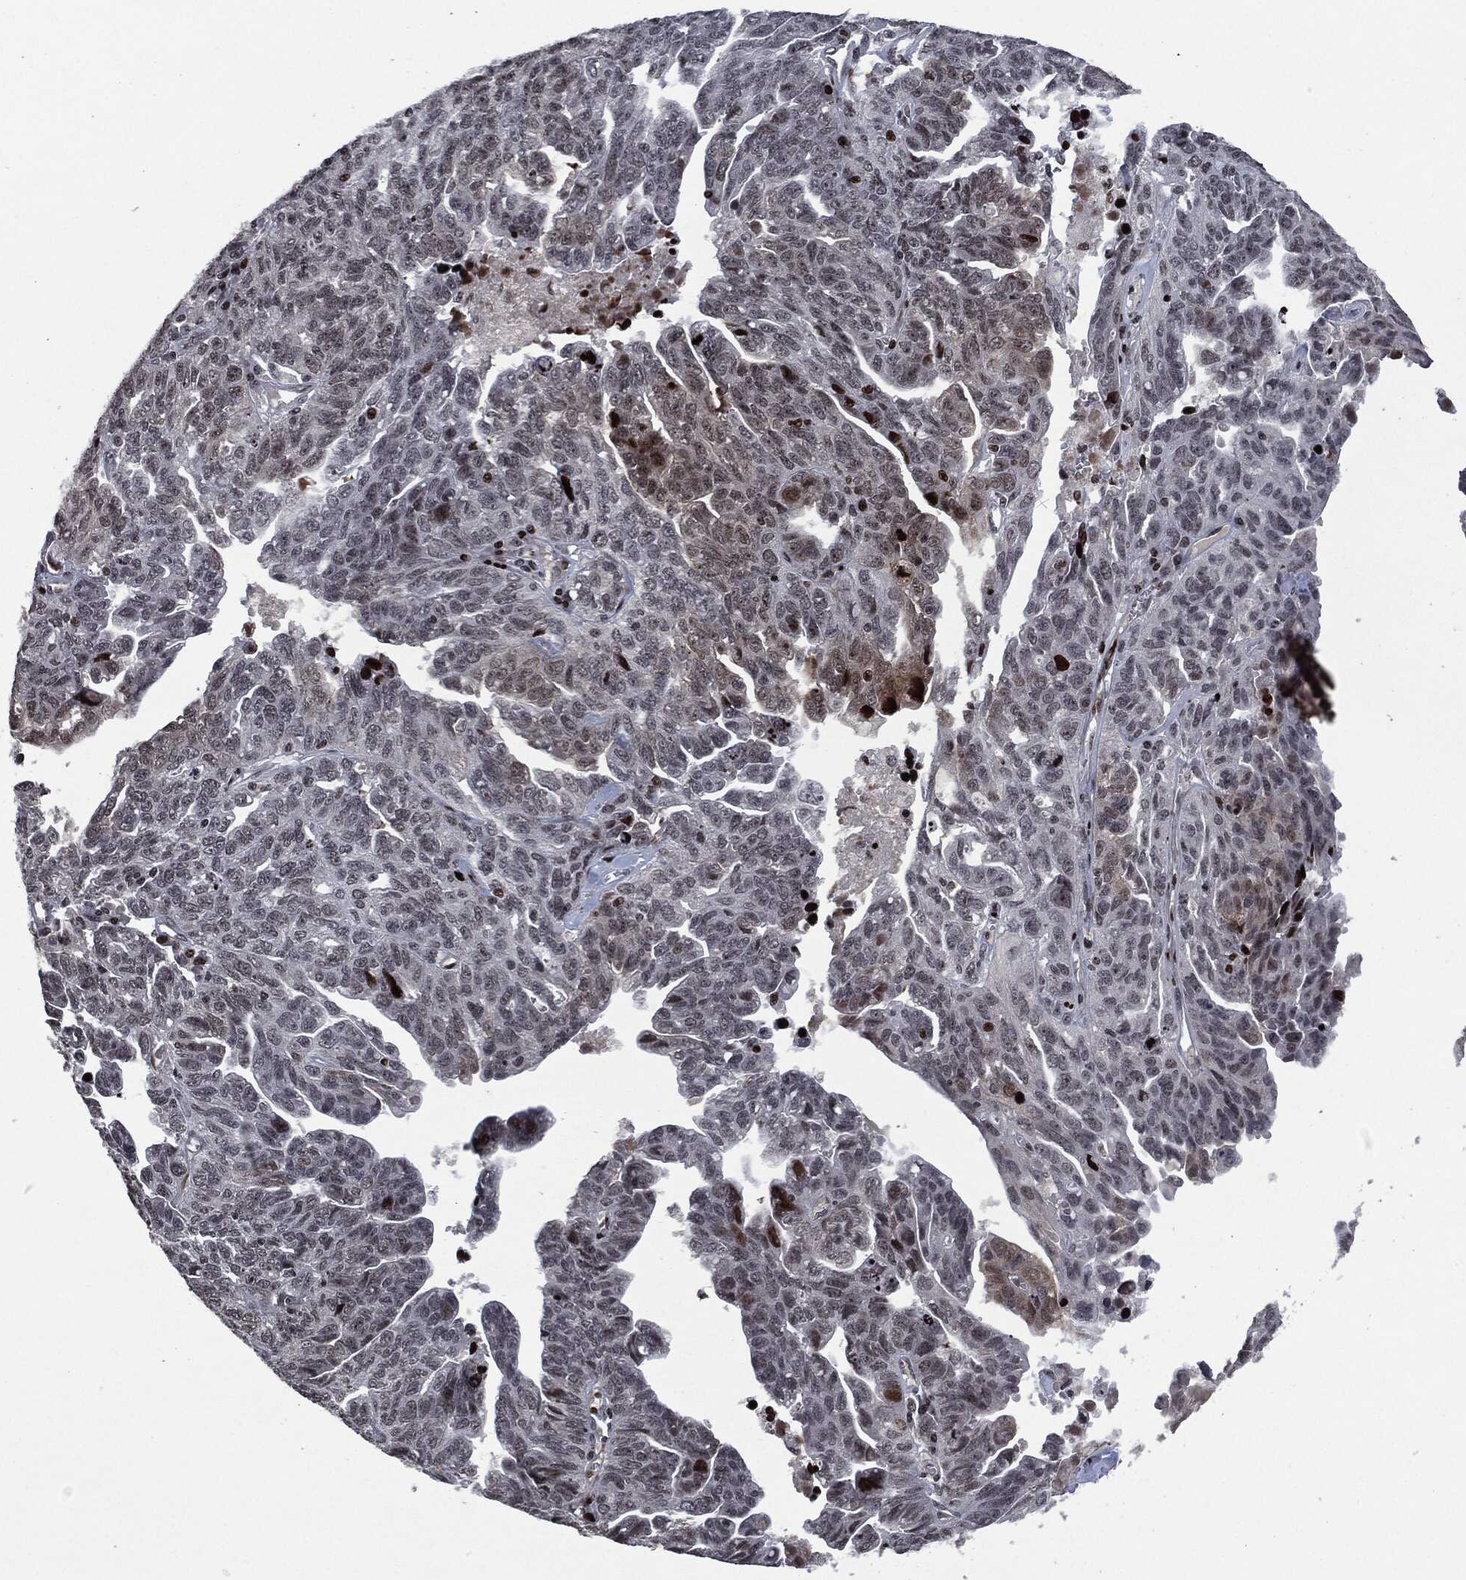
{"staining": {"intensity": "negative", "quantity": "none", "location": "none"}, "tissue": "ovarian cancer", "cell_type": "Tumor cells", "image_type": "cancer", "snomed": [{"axis": "morphology", "description": "Cystadenocarcinoma, serous, NOS"}, {"axis": "topography", "description": "Ovary"}], "caption": "This is a image of immunohistochemistry staining of serous cystadenocarcinoma (ovarian), which shows no expression in tumor cells.", "gene": "EGFR", "patient": {"sex": "female", "age": 71}}